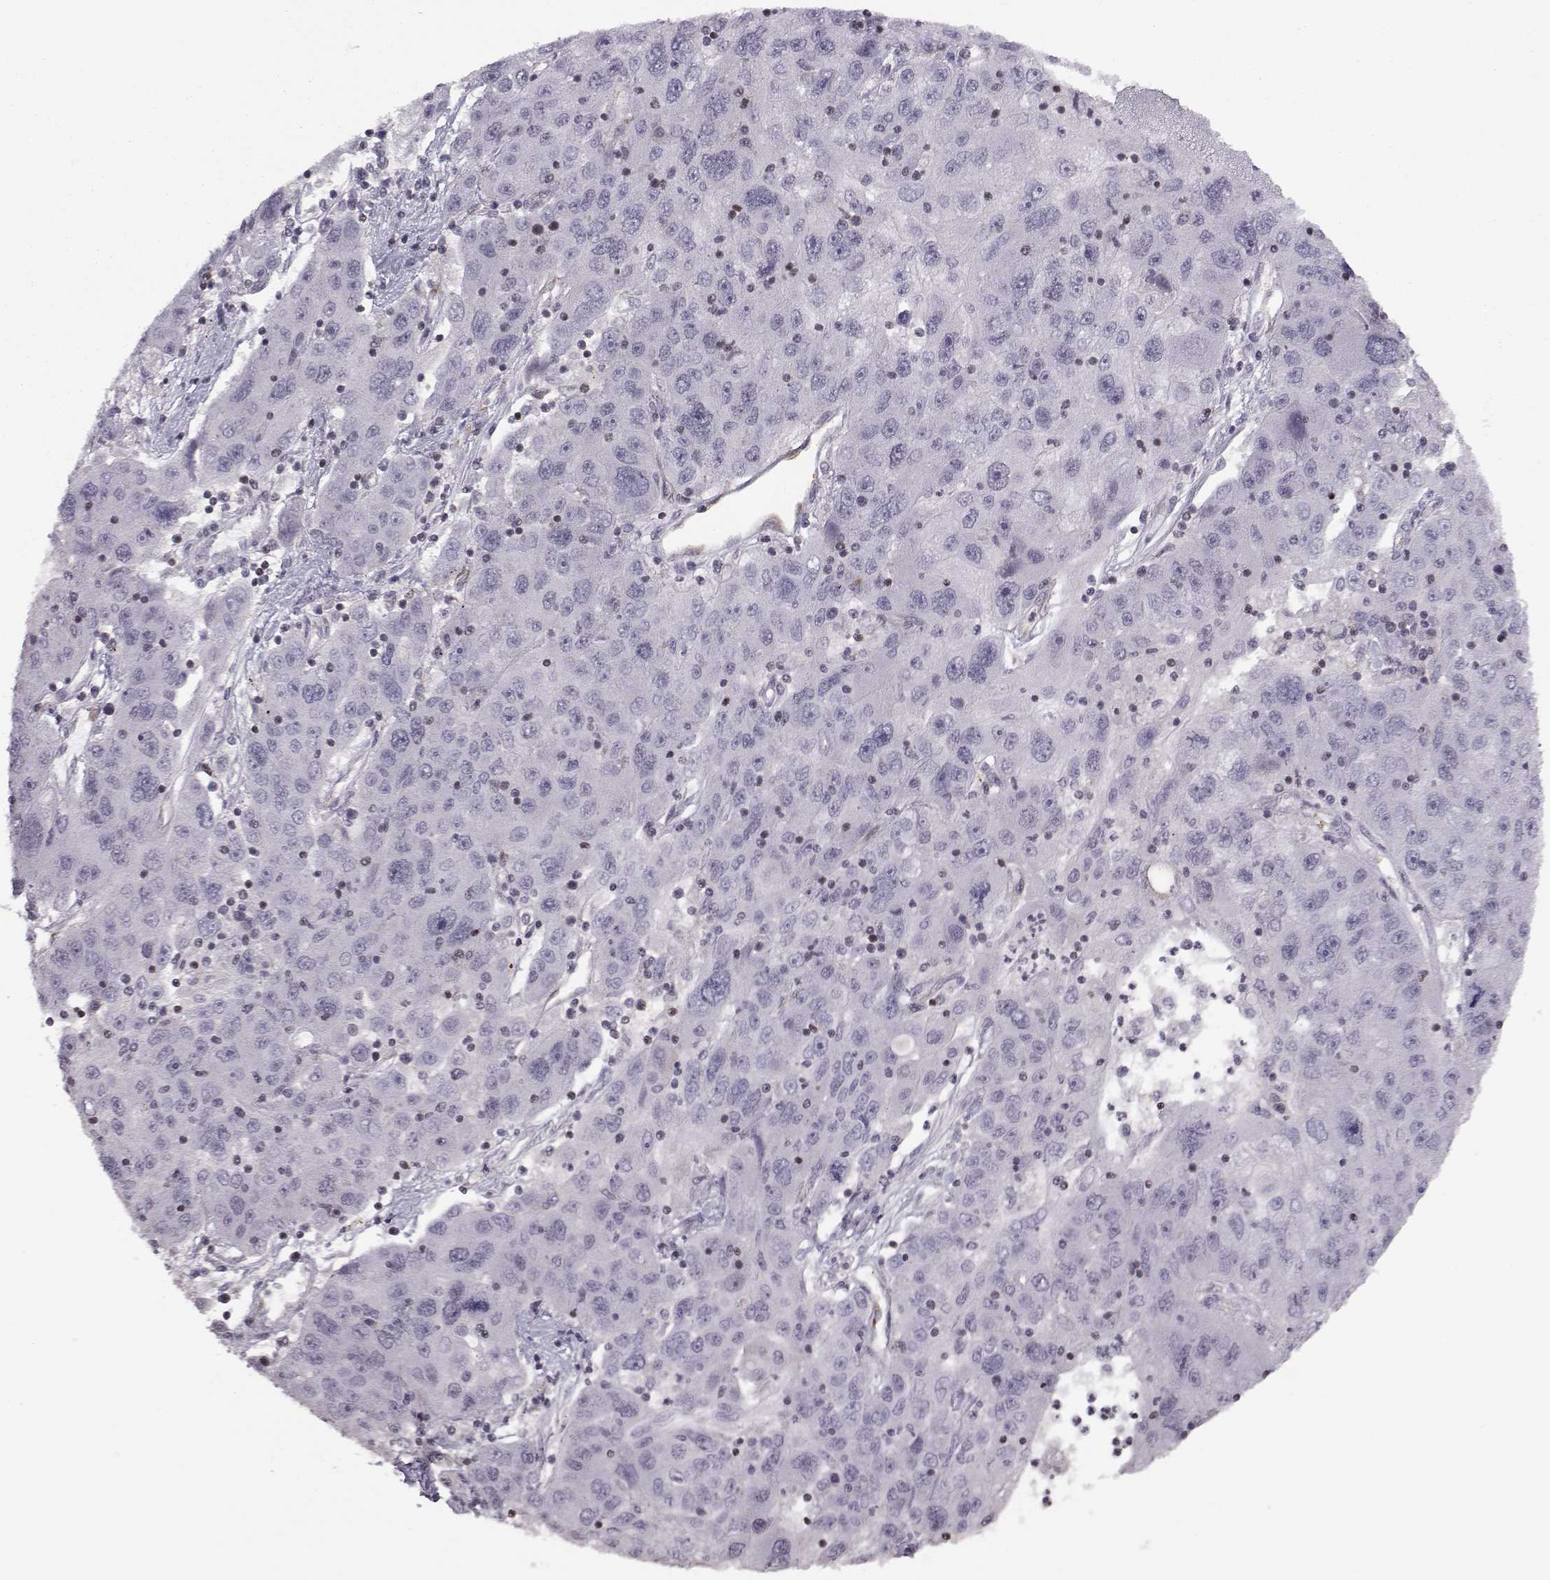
{"staining": {"intensity": "negative", "quantity": "none", "location": "none"}, "tissue": "stomach cancer", "cell_type": "Tumor cells", "image_type": "cancer", "snomed": [{"axis": "morphology", "description": "Adenocarcinoma, NOS"}, {"axis": "topography", "description": "Stomach"}], "caption": "This image is of stomach cancer stained with immunohistochemistry (IHC) to label a protein in brown with the nuclei are counter-stained blue. There is no positivity in tumor cells.", "gene": "KIF13B", "patient": {"sex": "male", "age": 56}}